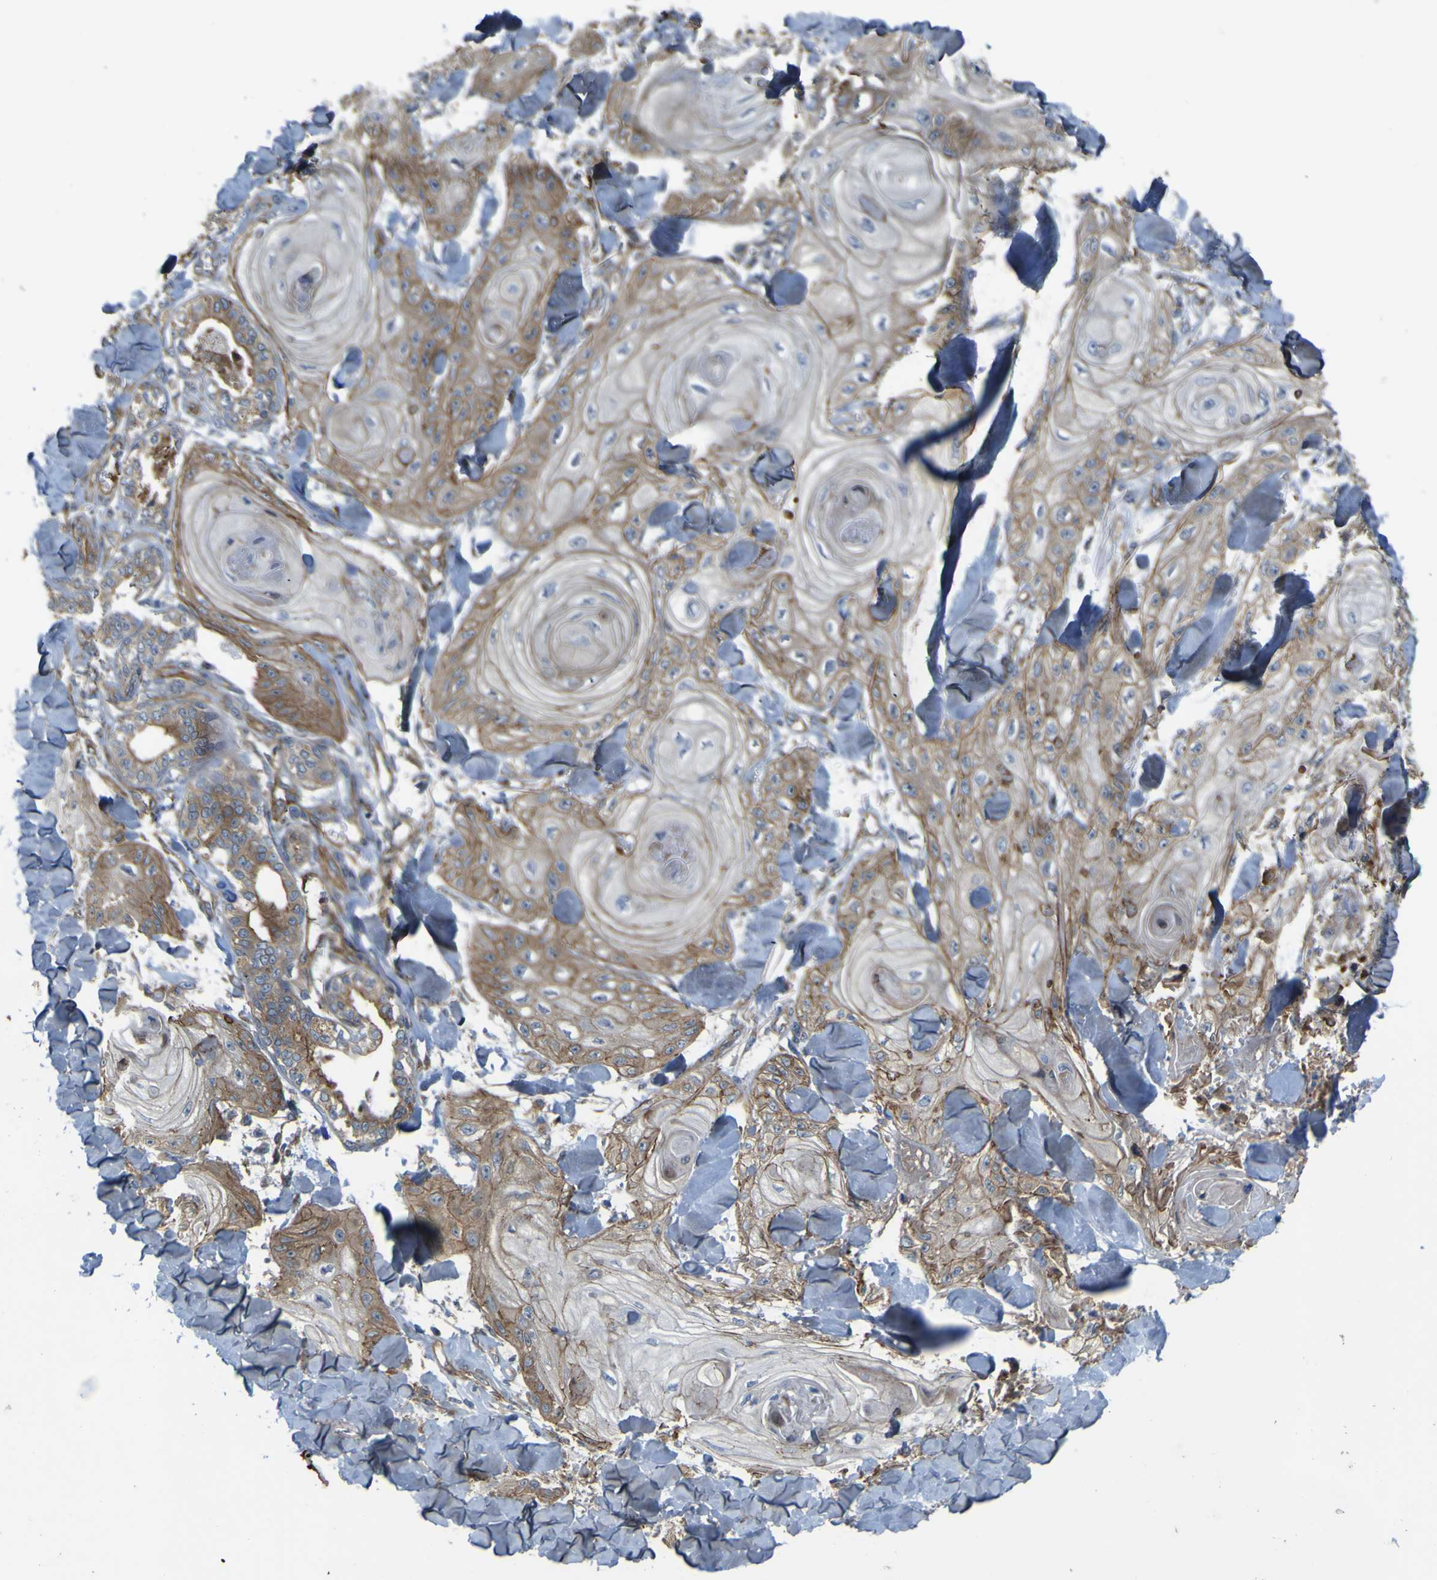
{"staining": {"intensity": "weak", "quantity": "25%-75%", "location": "cytoplasmic/membranous"}, "tissue": "skin cancer", "cell_type": "Tumor cells", "image_type": "cancer", "snomed": [{"axis": "morphology", "description": "Squamous cell carcinoma, NOS"}, {"axis": "topography", "description": "Skin"}], "caption": "Immunohistochemical staining of skin cancer (squamous cell carcinoma) shows low levels of weak cytoplasmic/membranous protein expression in approximately 25%-75% of tumor cells.", "gene": "FBXO30", "patient": {"sex": "male", "age": 74}}